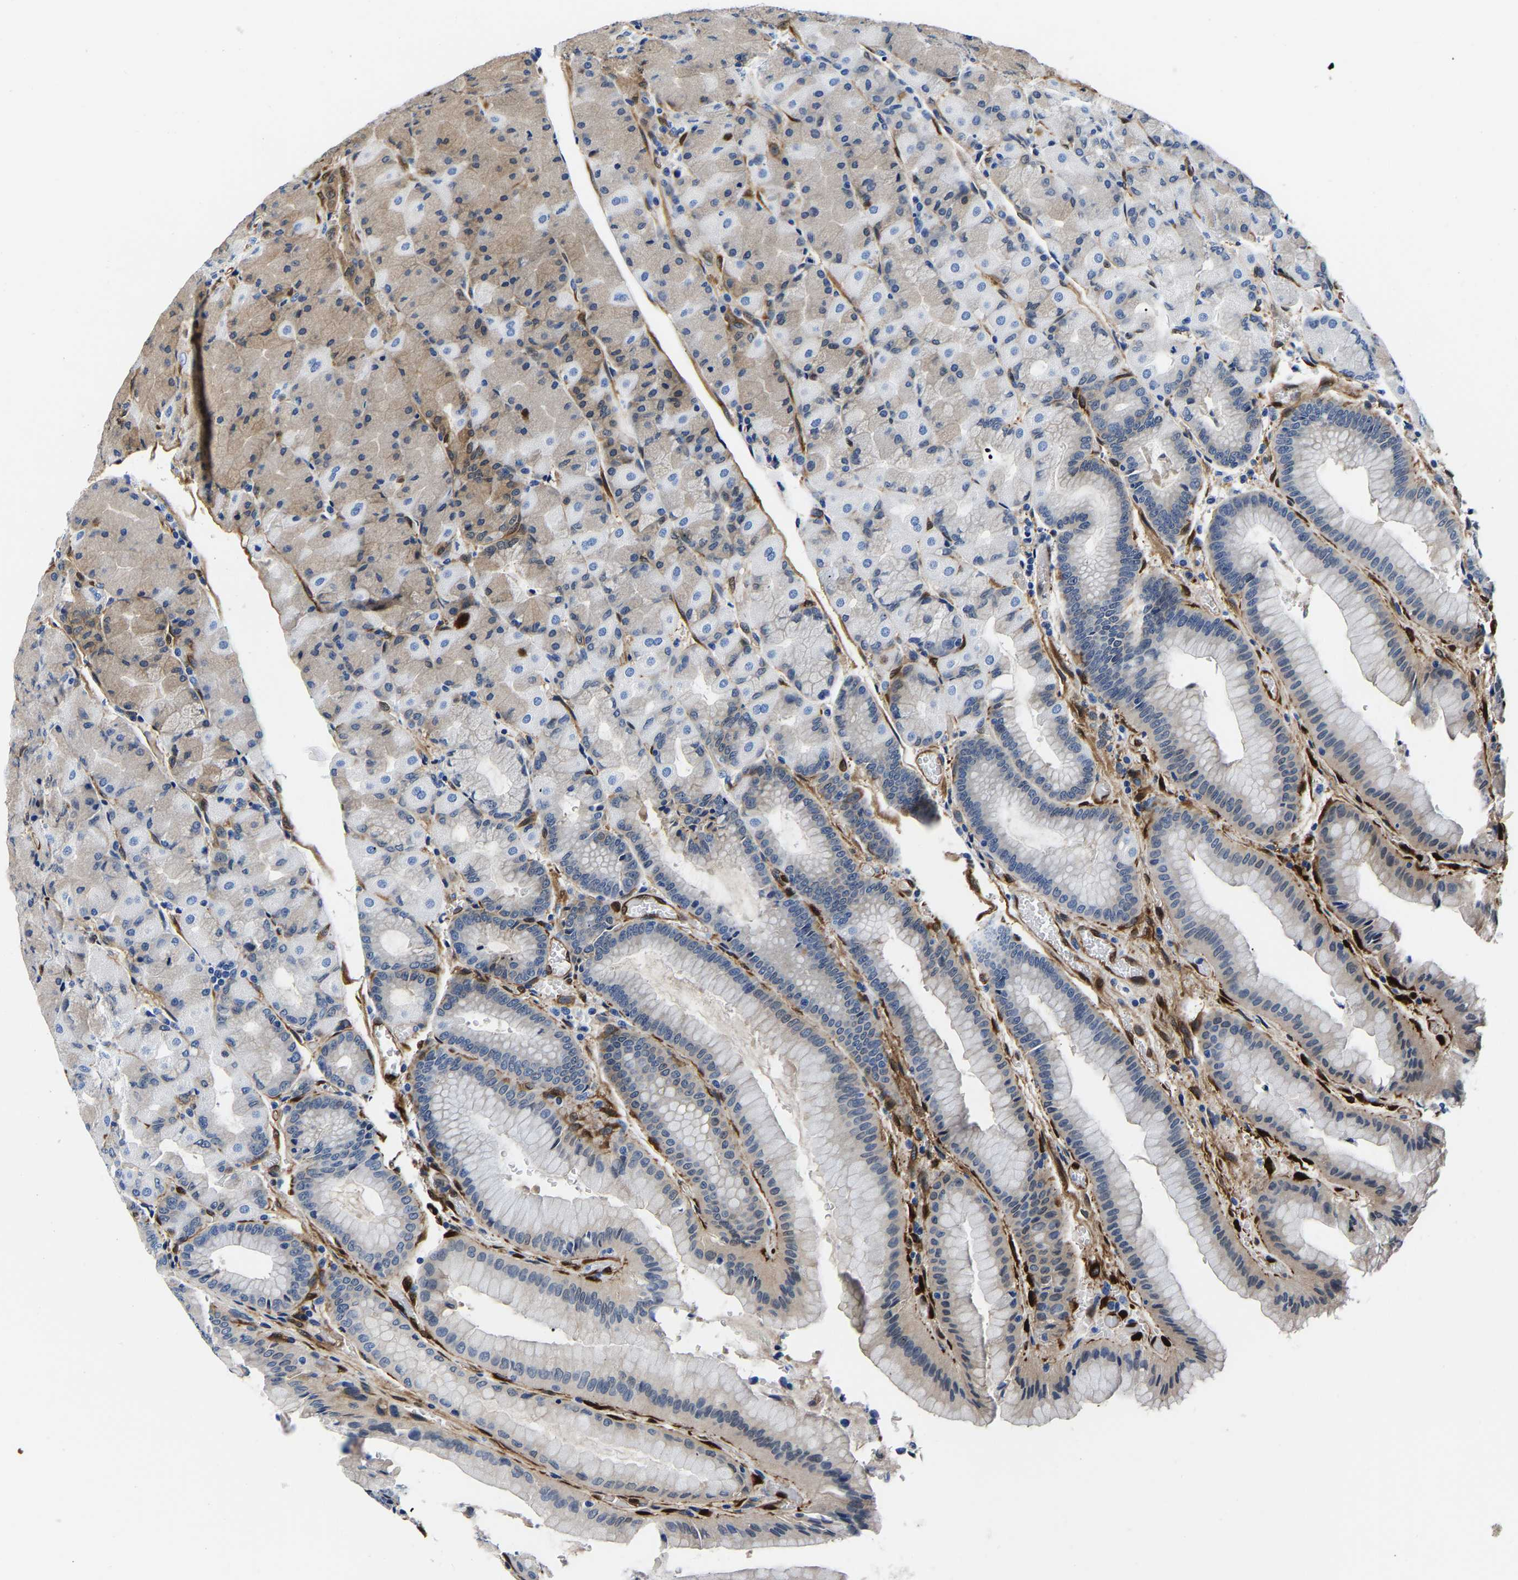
{"staining": {"intensity": "weak", "quantity": "<25%", "location": "cytoplasmic/membranous"}, "tissue": "stomach", "cell_type": "Glandular cells", "image_type": "normal", "snomed": [{"axis": "morphology", "description": "Normal tissue, NOS"}, {"axis": "morphology", "description": "Carcinoid, malignant, NOS"}, {"axis": "topography", "description": "Stomach, upper"}], "caption": "IHC micrograph of normal human stomach stained for a protein (brown), which reveals no staining in glandular cells.", "gene": "S100A13", "patient": {"sex": "male", "age": 39}}